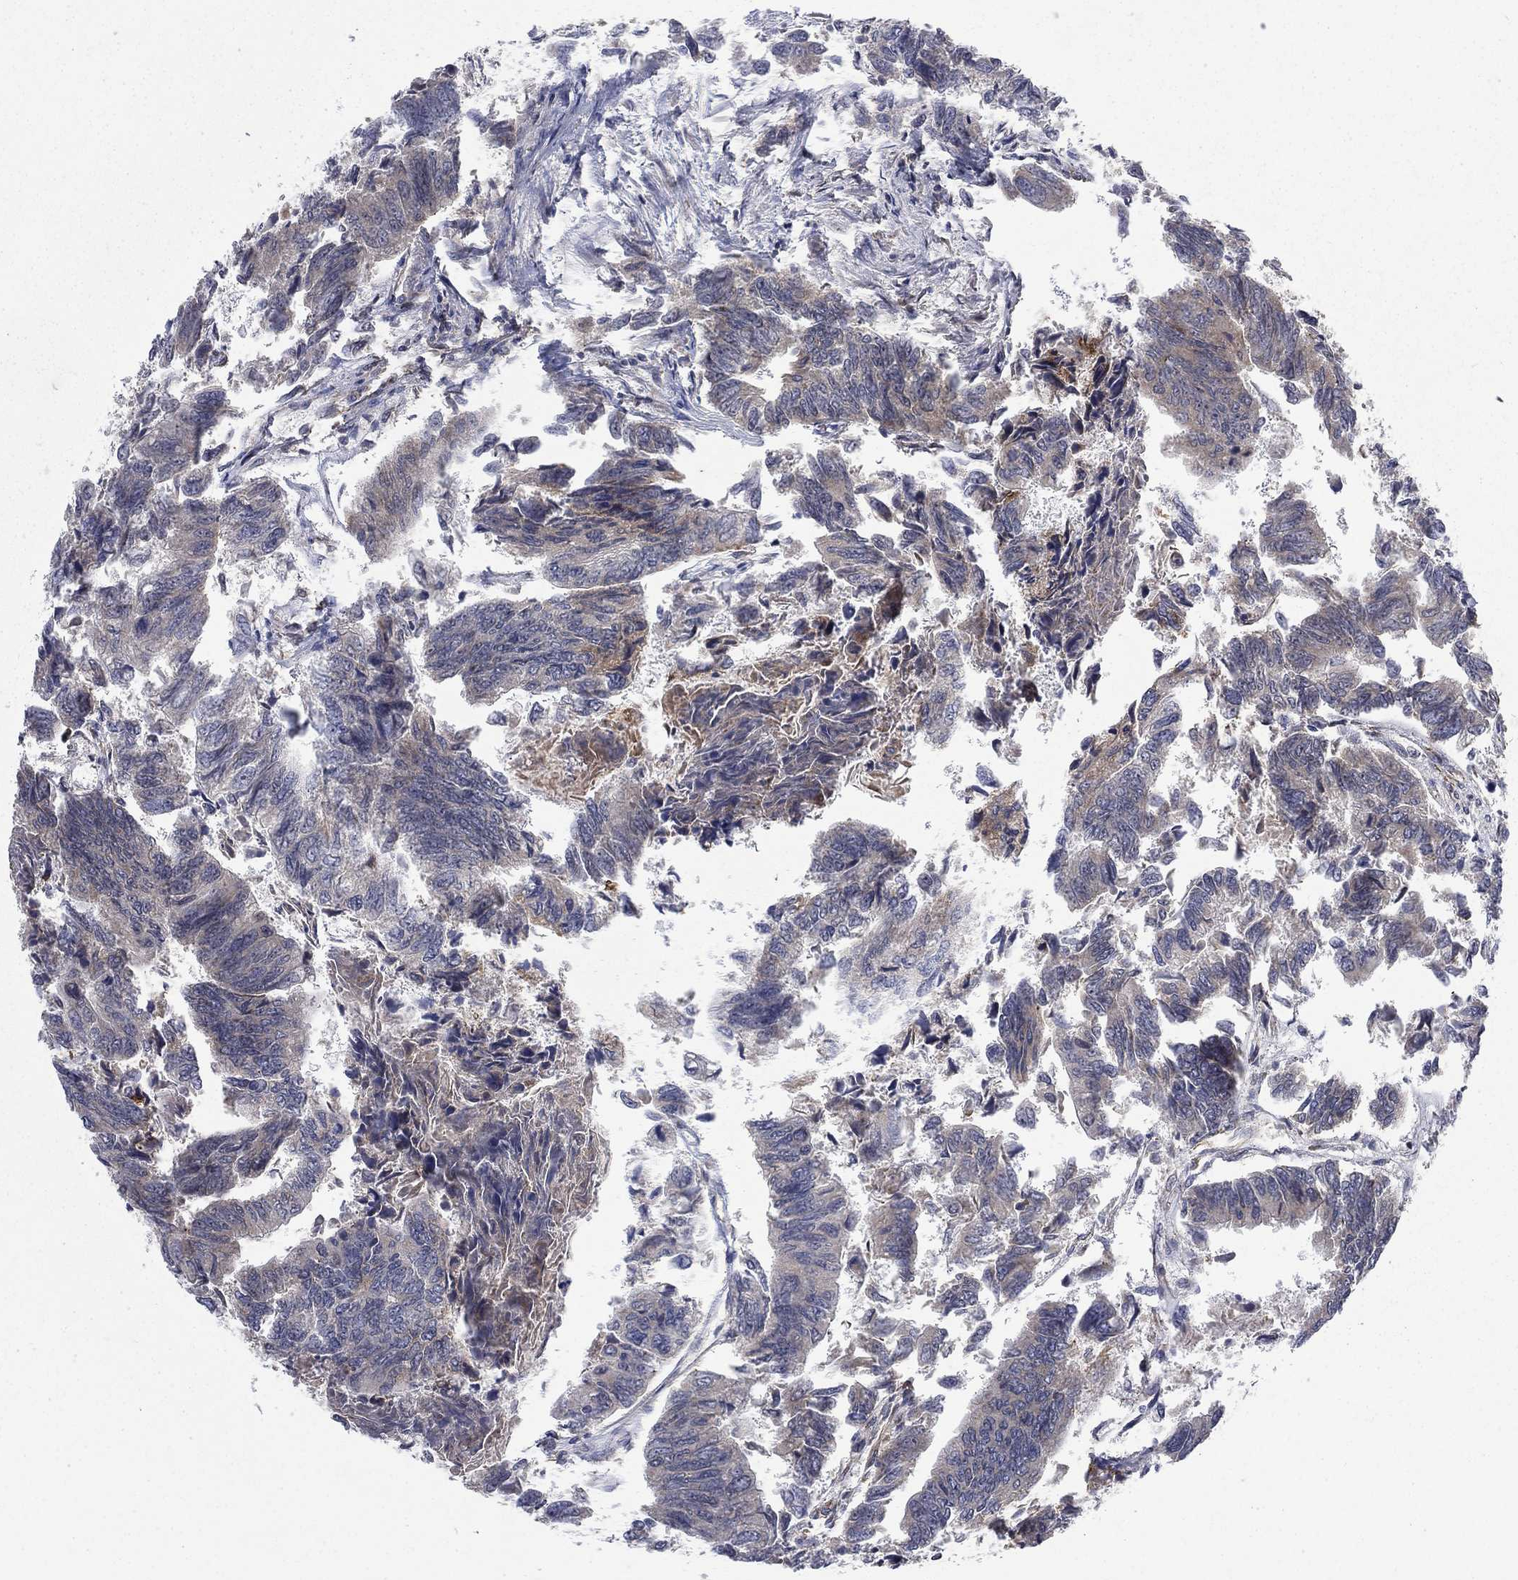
{"staining": {"intensity": "weak", "quantity": "<25%", "location": "cytoplasmic/membranous"}, "tissue": "colorectal cancer", "cell_type": "Tumor cells", "image_type": "cancer", "snomed": [{"axis": "morphology", "description": "Adenocarcinoma, NOS"}, {"axis": "topography", "description": "Colon"}], "caption": "Tumor cells are negative for protein expression in human colorectal cancer. (Brightfield microscopy of DAB IHC at high magnification).", "gene": "NDUFC1", "patient": {"sex": "female", "age": 65}}